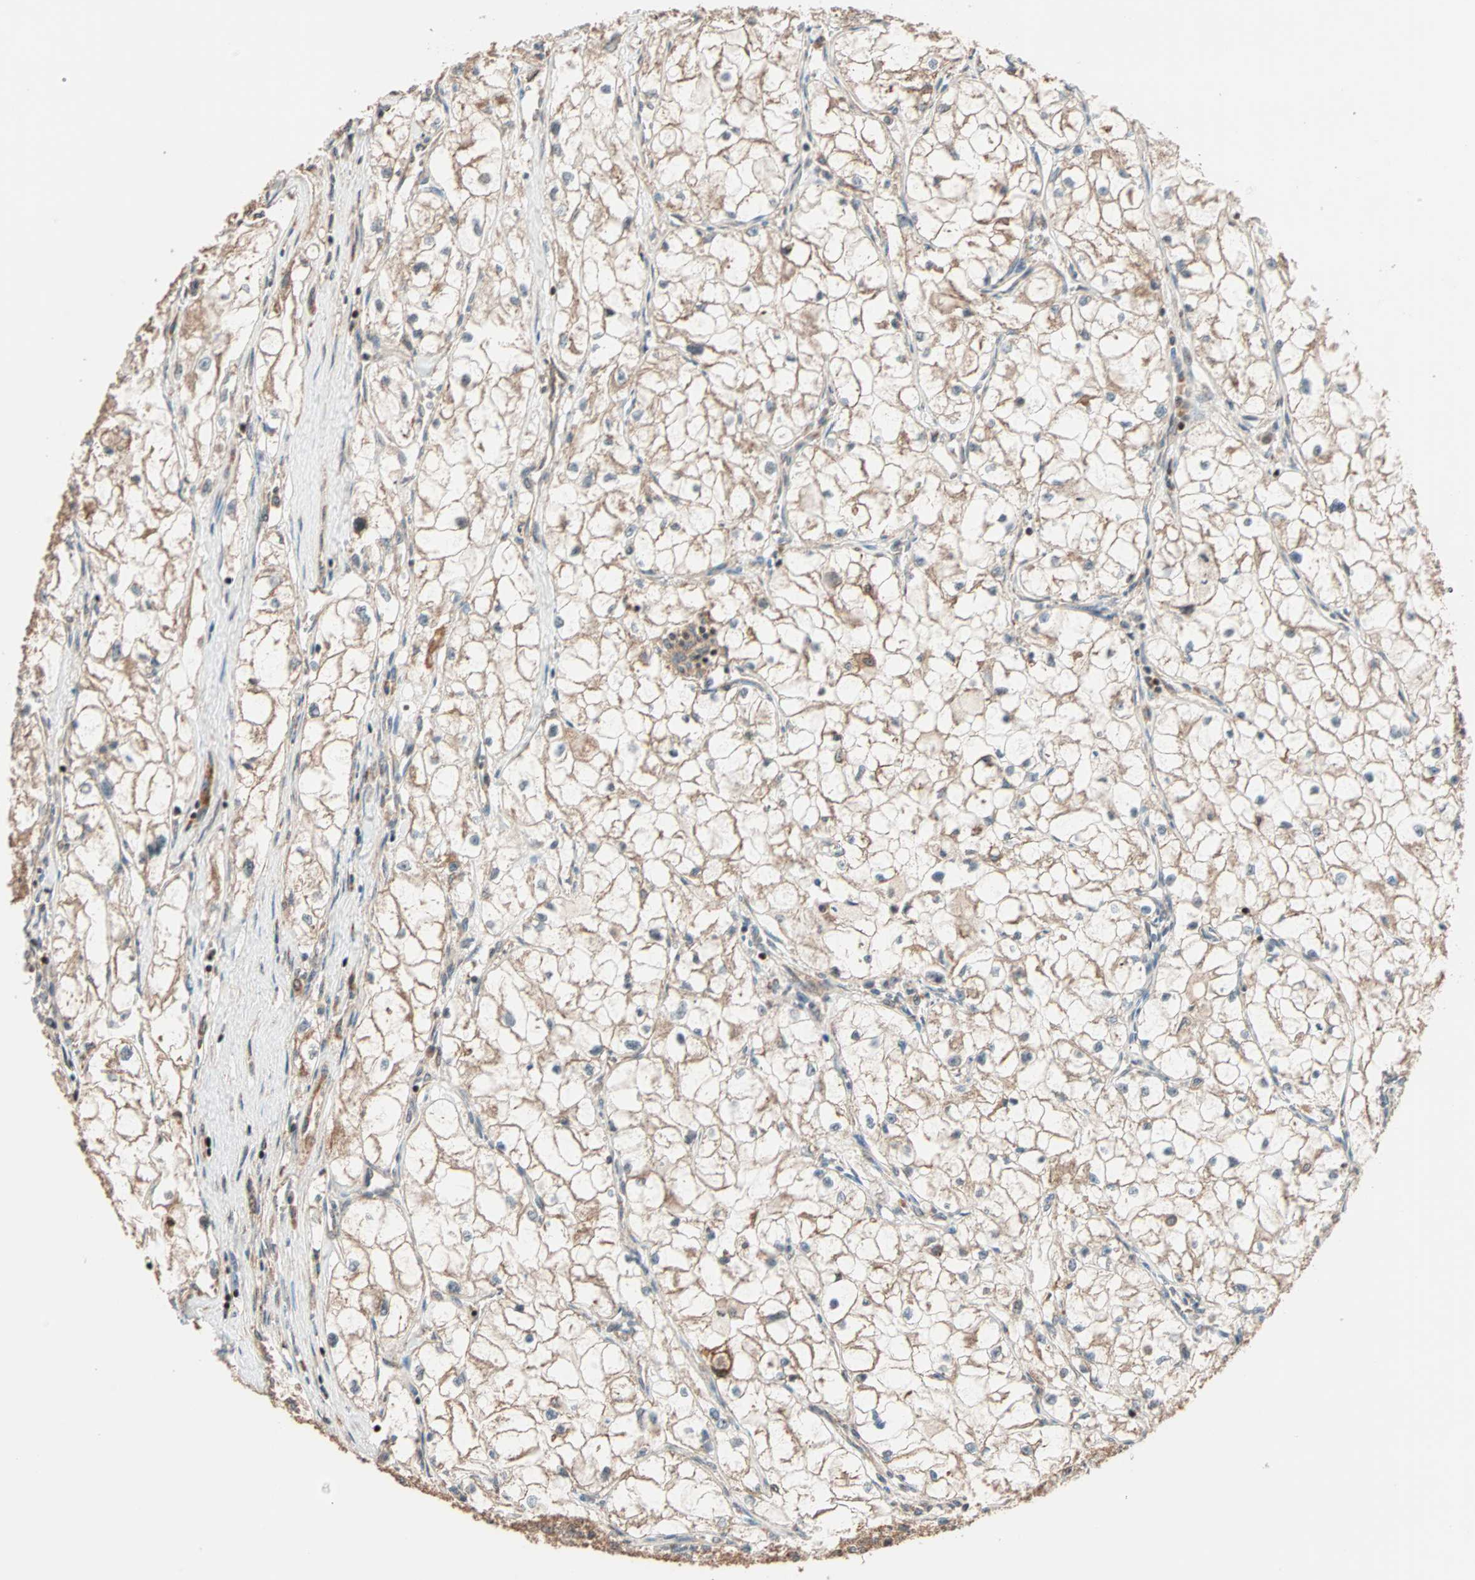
{"staining": {"intensity": "moderate", "quantity": ">75%", "location": "cytoplasmic/membranous"}, "tissue": "renal cancer", "cell_type": "Tumor cells", "image_type": "cancer", "snomed": [{"axis": "morphology", "description": "Adenocarcinoma, NOS"}, {"axis": "topography", "description": "Kidney"}], "caption": "Immunohistochemical staining of renal adenocarcinoma displays medium levels of moderate cytoplasmic/membranous positivity in about >75% of tumor cells.", "gene": "HECW1", "patient": {"sex": "female", "age": 70}}